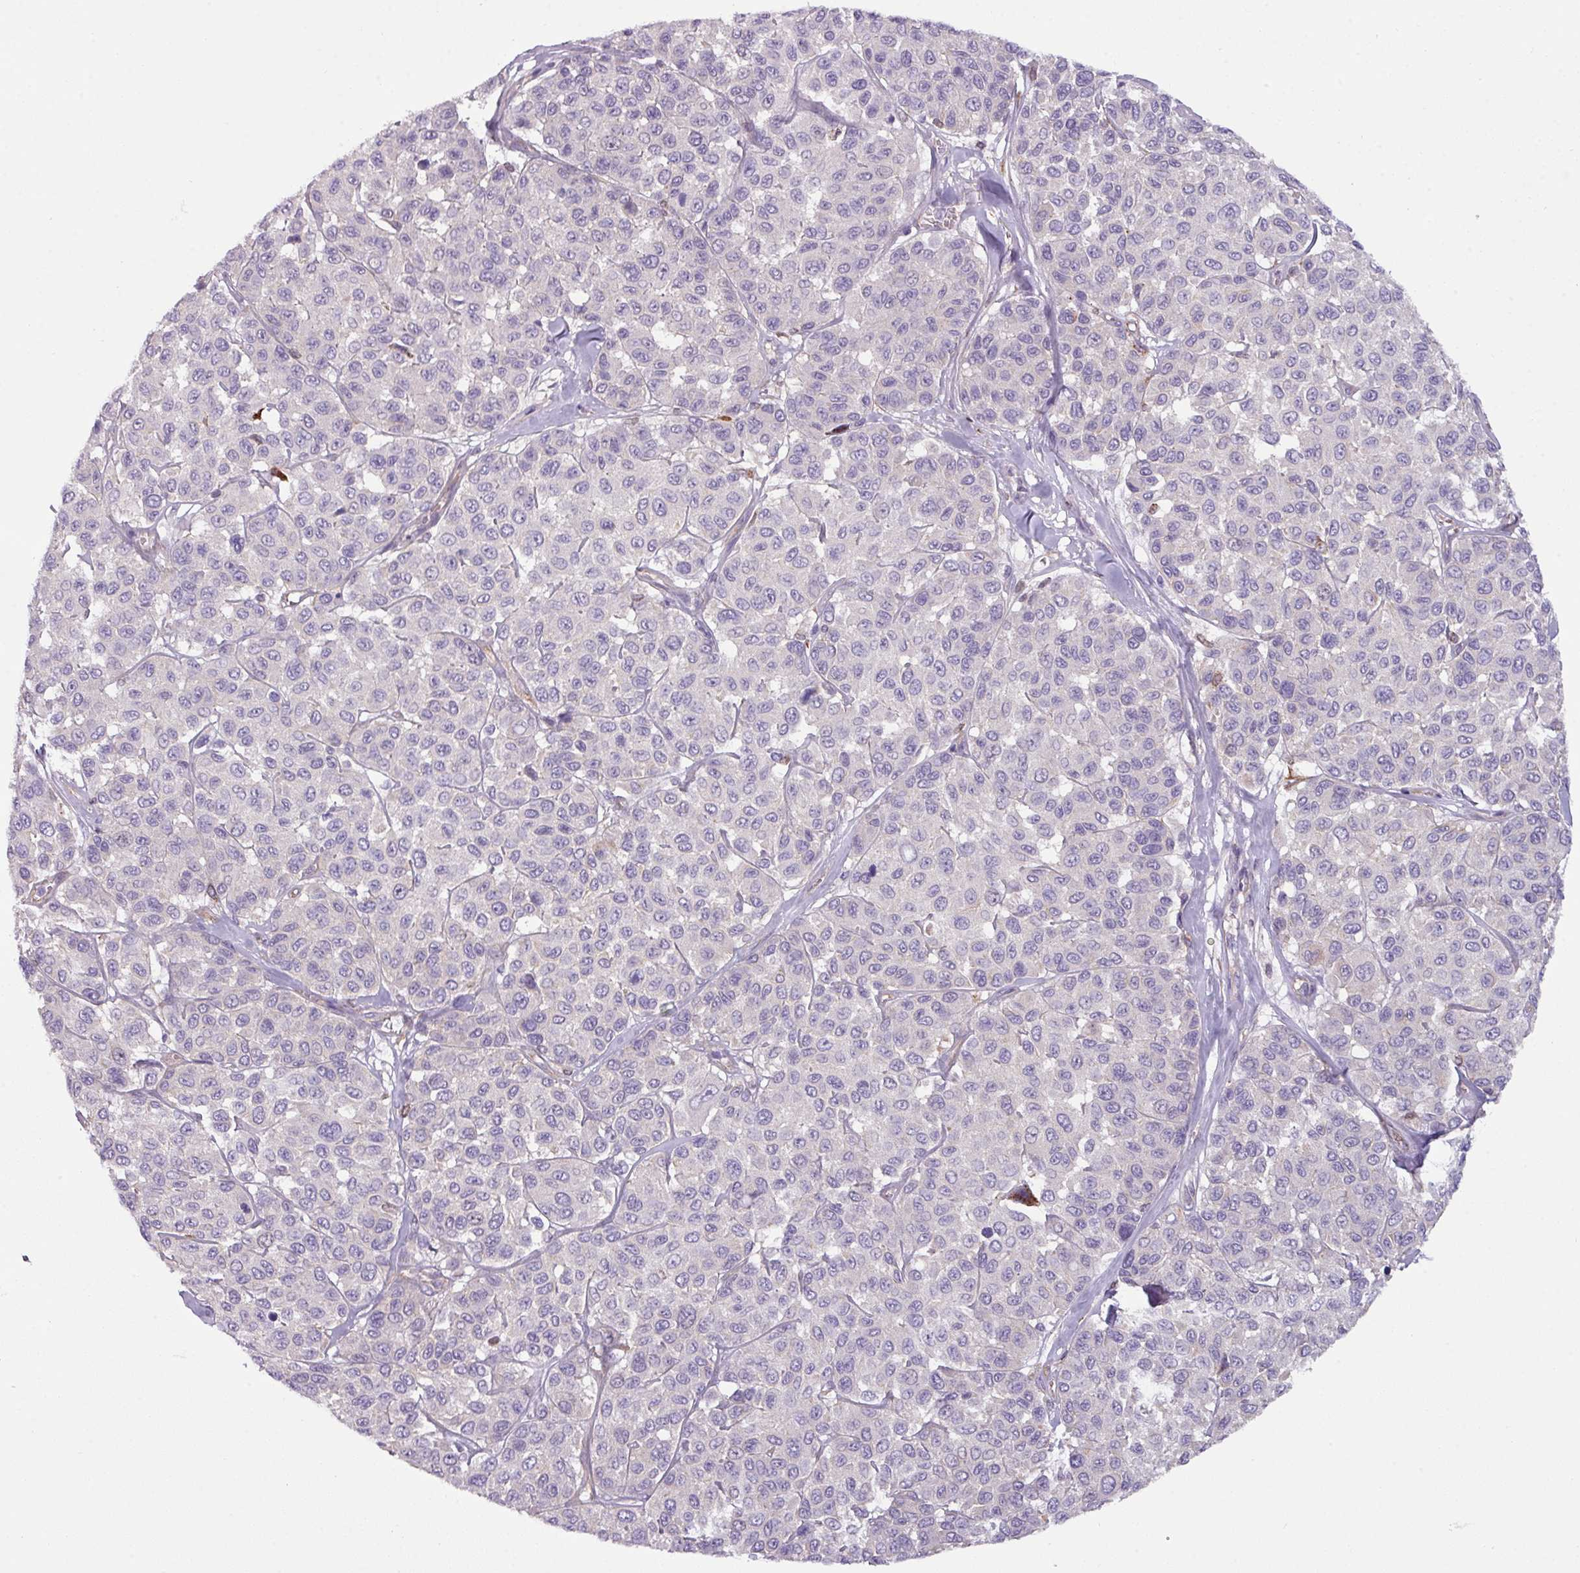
{"staining": {"intensity": "negative", "quantity": "none", "location": "none"}, "tissue": "melanoma", "cell_type": "Tumor cells", "image_type": "cancer", "snomed": [{"axis": "morphology", "description": "Malignant melanoma, NOS"}, {"axis": "topography", "description": "Skin"}], "caption": "High magnification brightfield microscopy of melanoma stained with DAB (brown) and counterstained with hematoxylin (blue): tumor cells show no significant expression. (DAB (3,3'-diaminobenzidine) immunohistochemistry with hematoxylin counter stain).", "gene": "BUD23", "patient": {"sex": "female", "age": 66}}